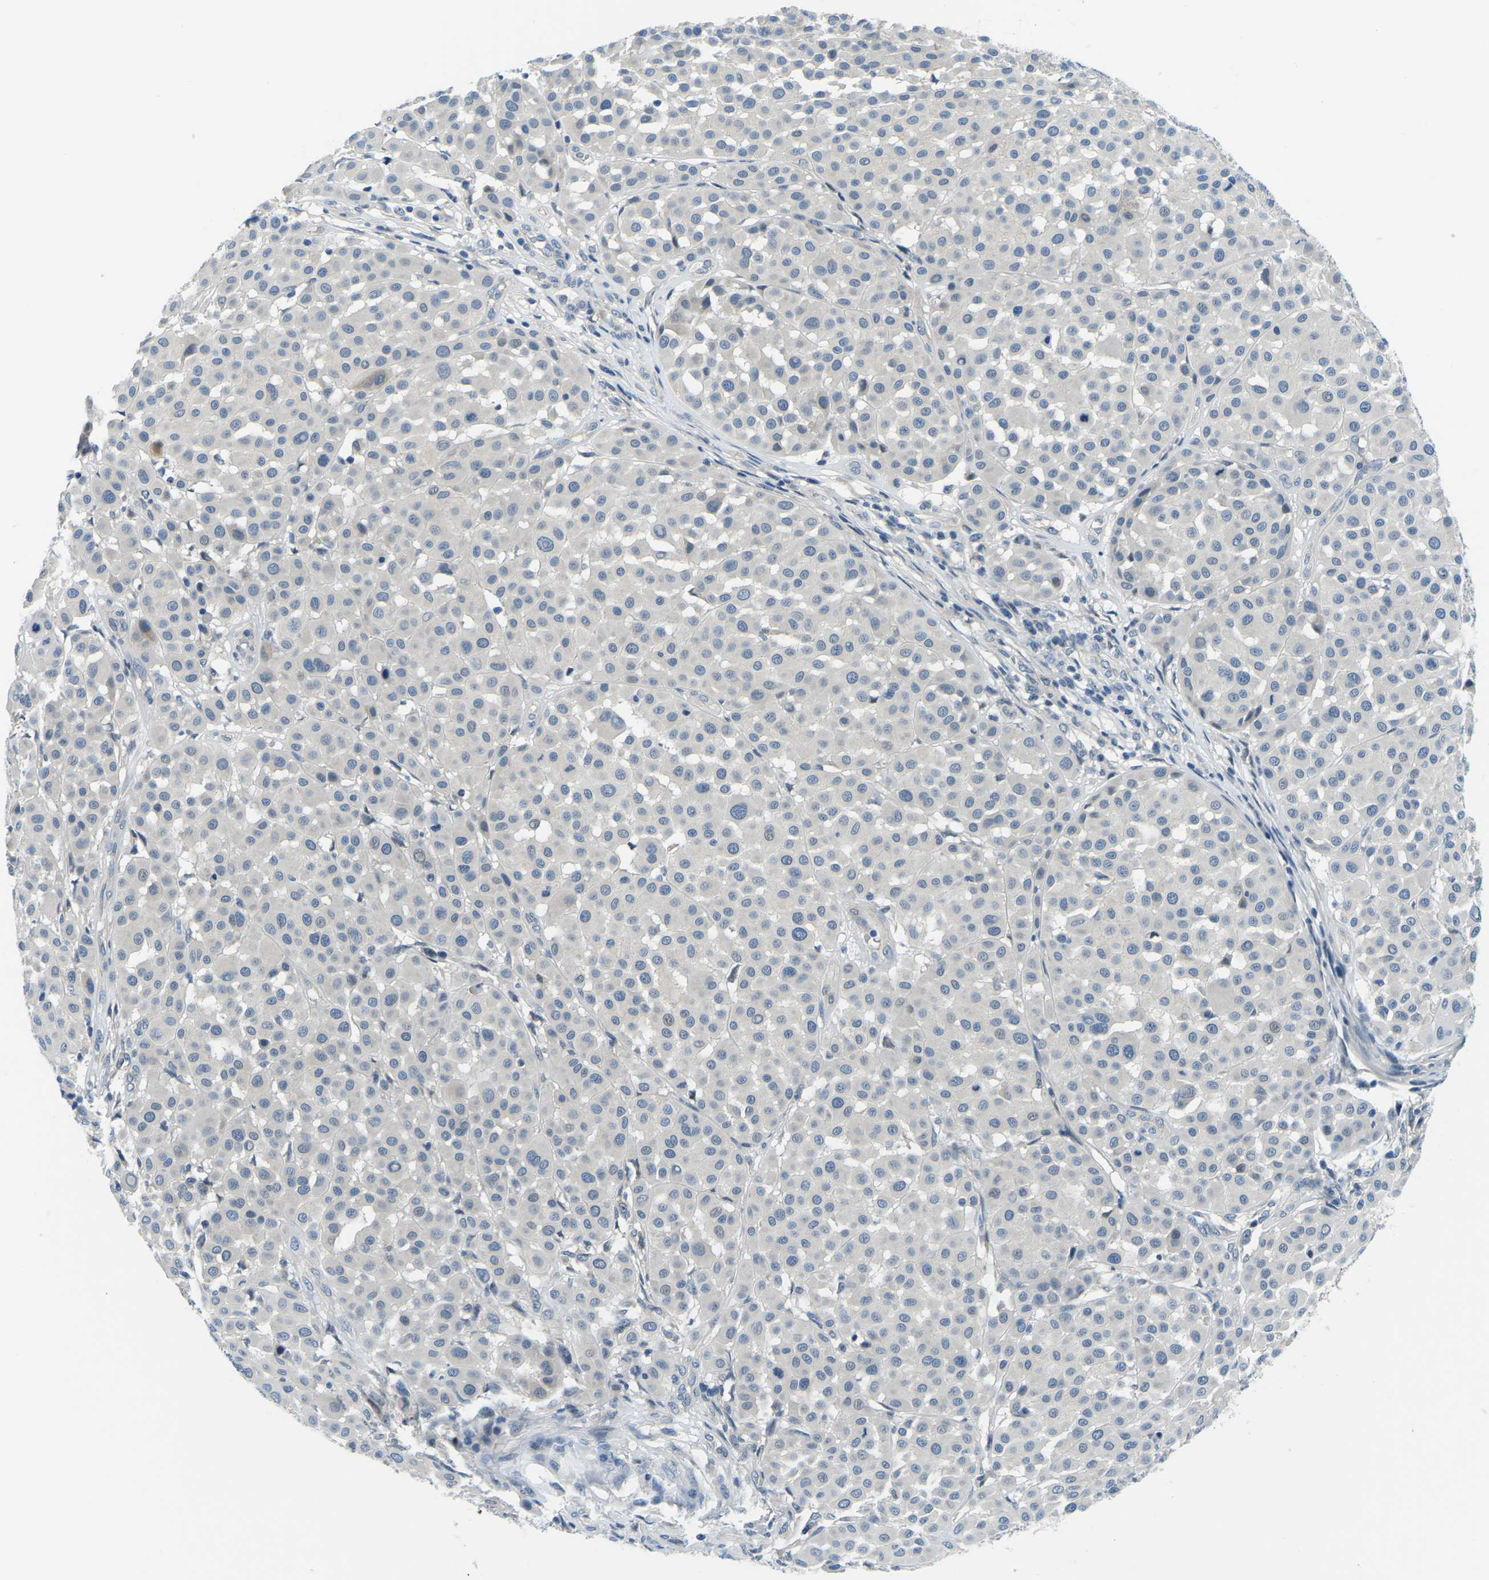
{"staining": {"intensity": "negative", "quantity": "none", "location": "none"}, "tissue": "melanoma", "cell_type": "Tumor cells", "image_type": "cancer", "snomed": [{"axis": "morphology", "description": "Malignant melanoma, Metastatic site"}, {"axis": "topography", "description": "Soft tissue"}], "caption": "This photomicrograph is of malignant melanoma (metastatic site) stained with immunohistochemistry to label a protein in brown with the nuclei are counter-stained blue. There is no expression in tumor cells.", "gene": "CTNND1", "patient": {"sex": "male", "age": 41}}